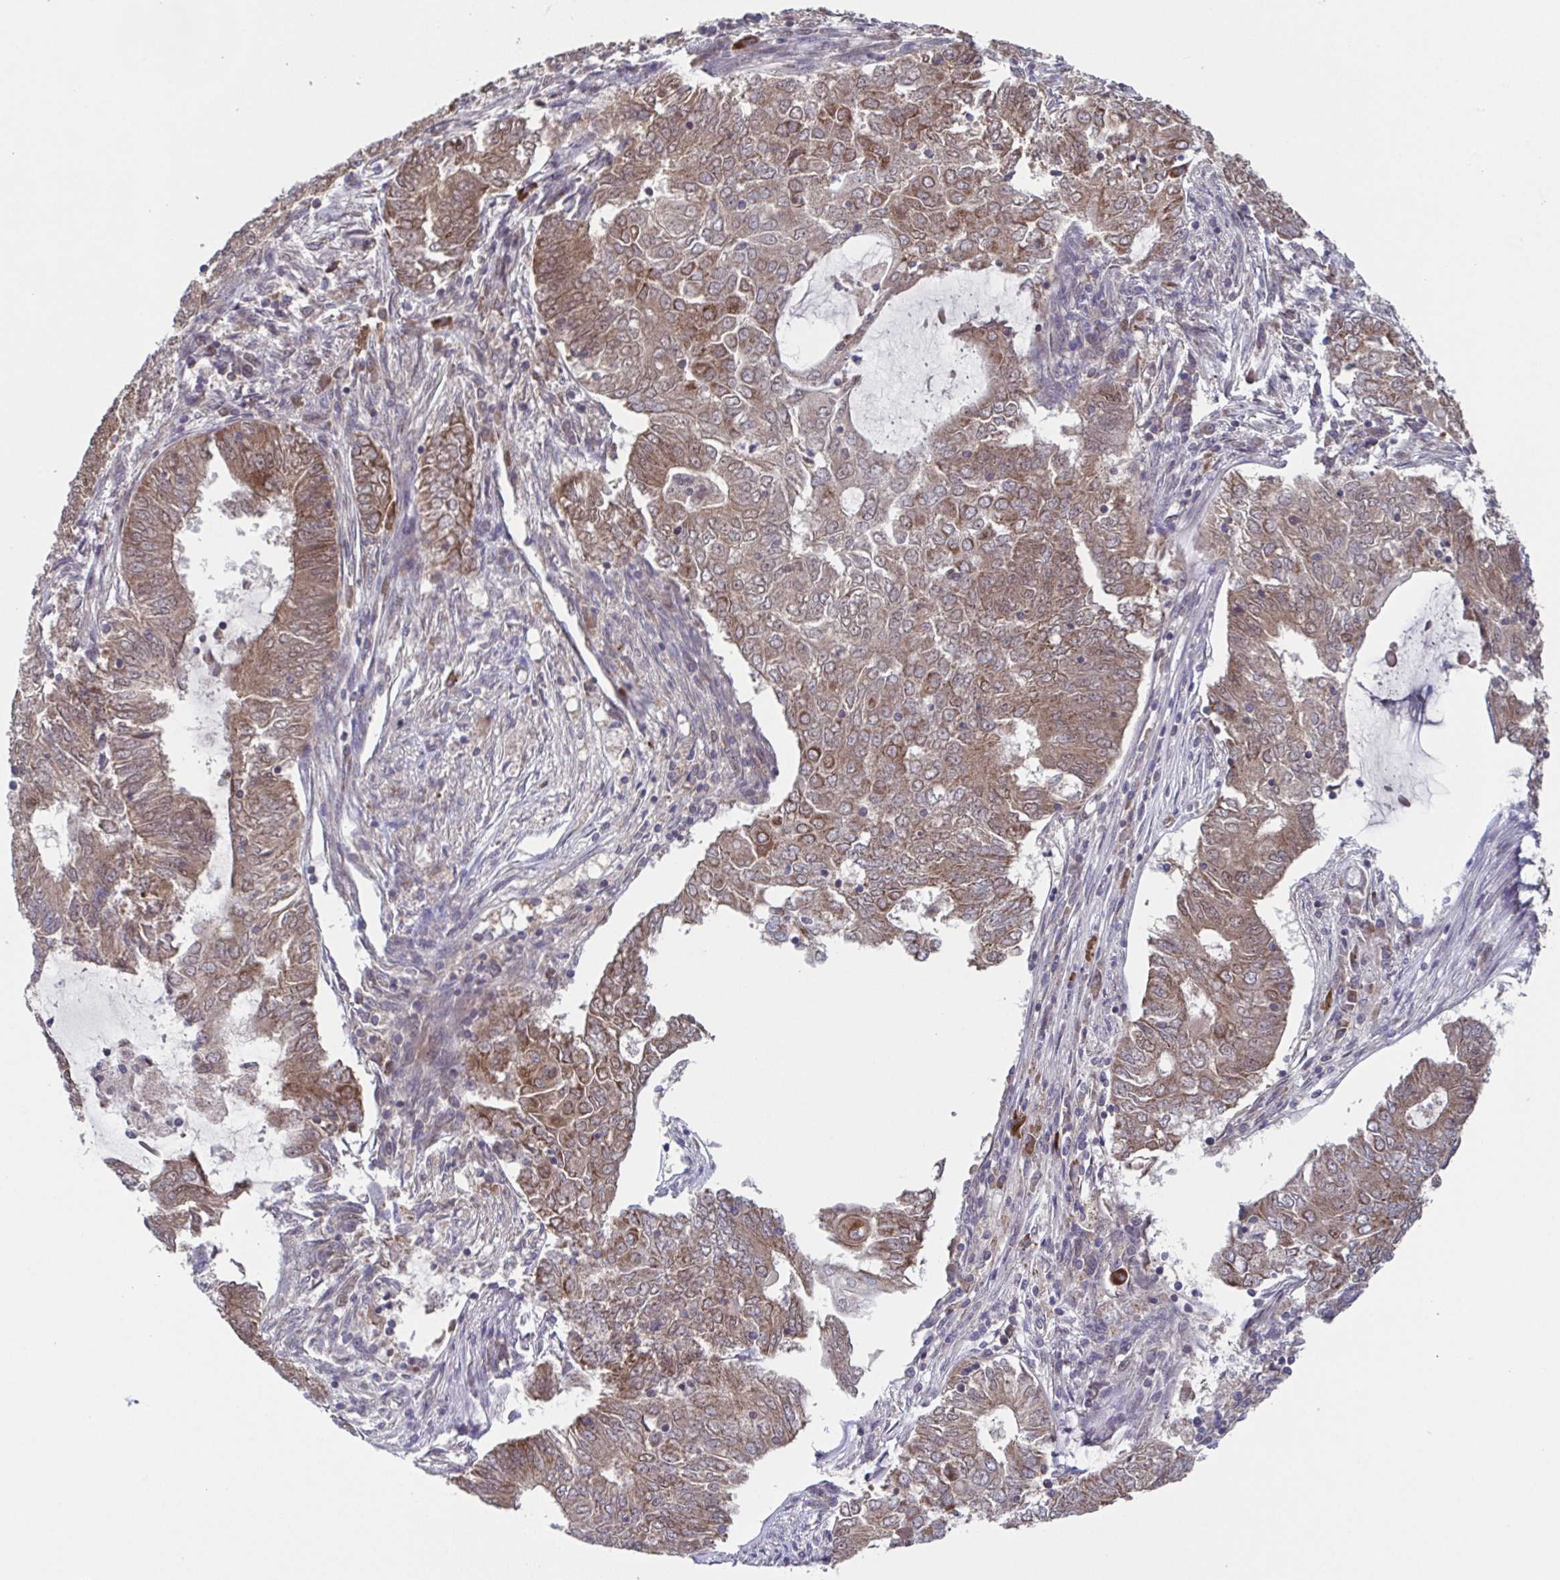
{"staining": {"intensity": "moderate", "quantity": ">75%", "location": "cytoplasmic/membranous"}, "tissue": "endometrial cancer", "cell_type": "Tumor cells", "image_type": "cancer", "snomed": [{"axis": "morphology", "description": "Adenocarcinoma, NOS"}, {"axis": "topography", "description": "Endometrium"}], "caption": "IHC image of neoplastic tissue: endometrial adenocarcinoma stained using IHC exhibits medium levels of moderate protein expression localized specifically in the cytoplasmic/membranous of tumor cells, appearing as a cytoplasmic/membranous brown color.", "gene": "TTC19", "patient": {"sex": "female", "age": 62}}